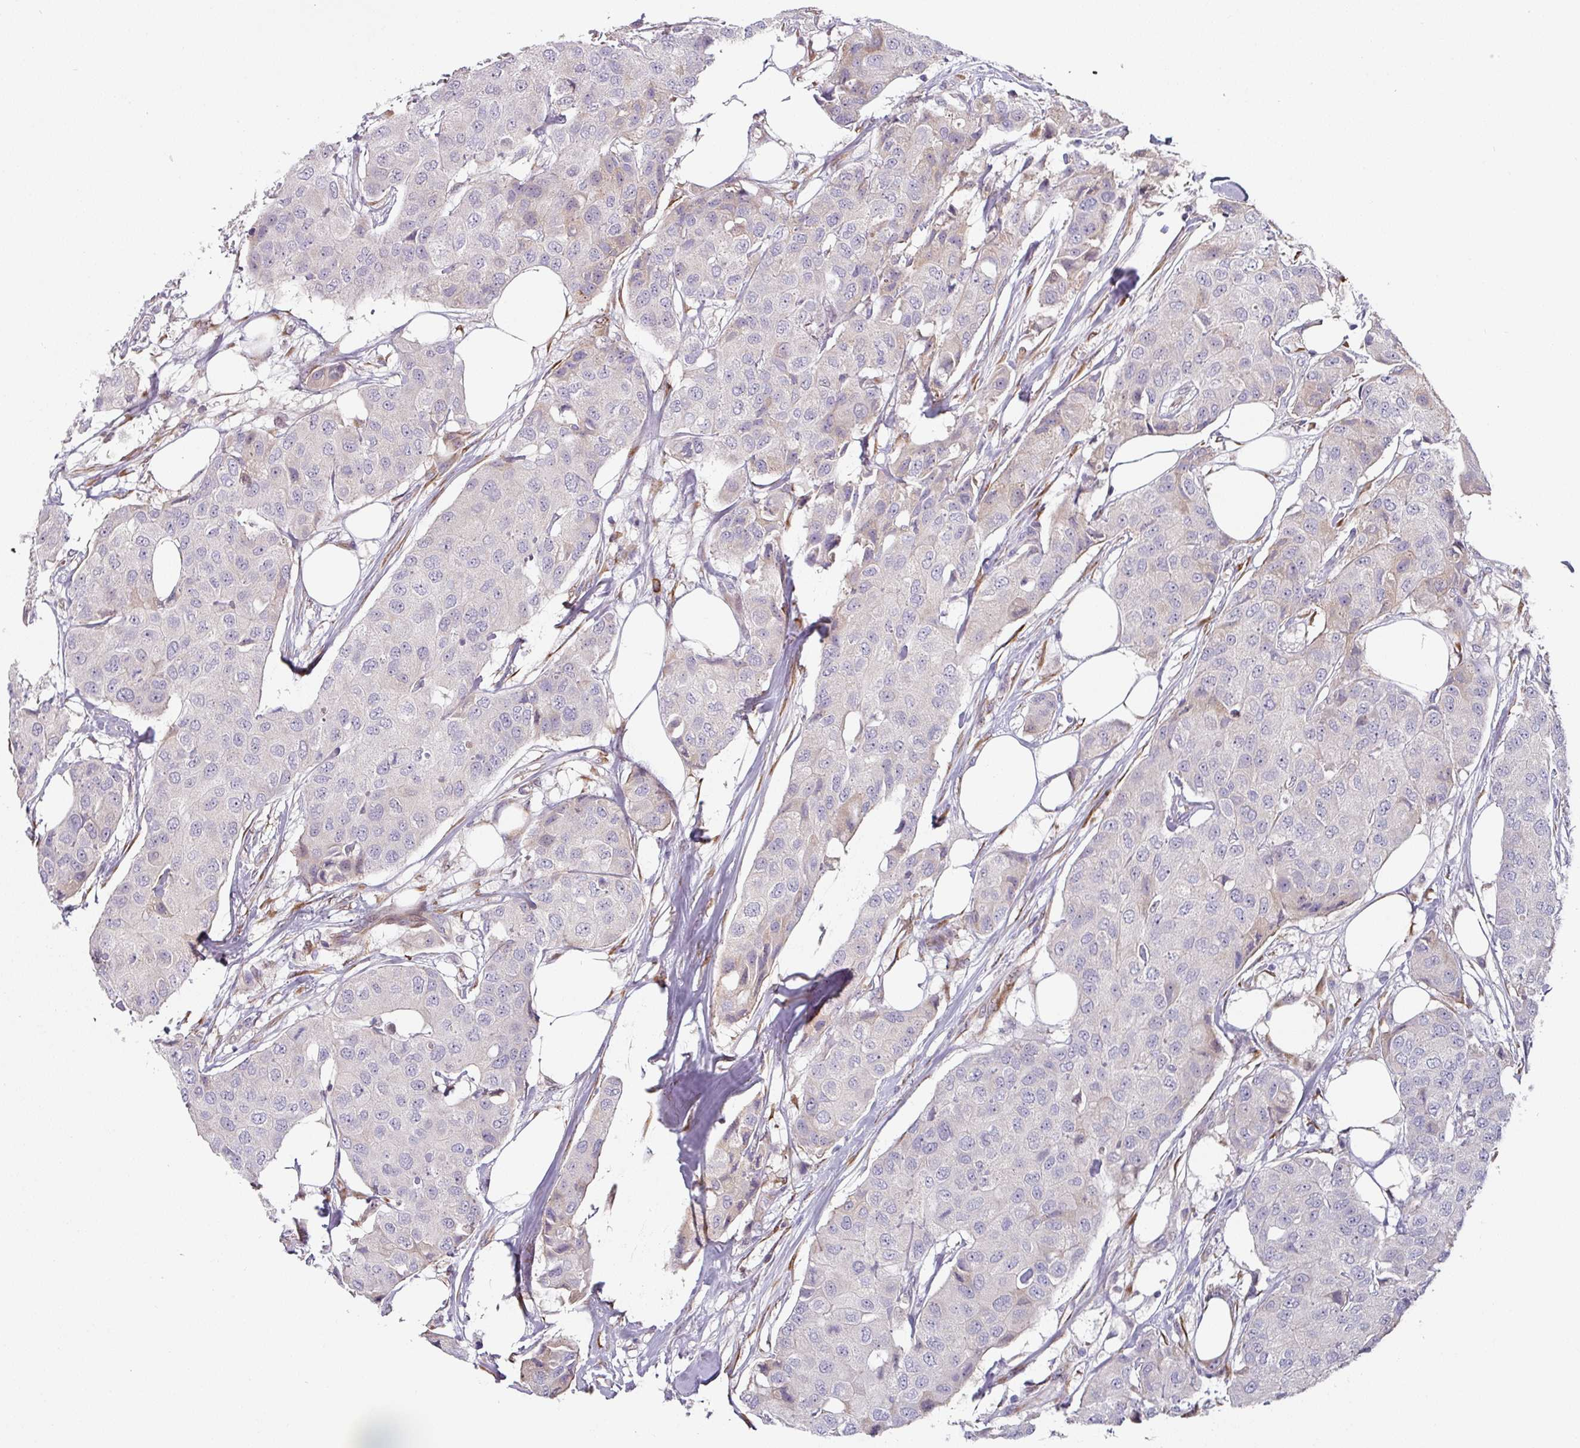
{"staining": {"intensity": "negative", "quantity": "none", "location": "none"}, "tissue": "breast cancer", "cell_type": "Tumor cells", "image_type": "cancer", "snomed": [{"axis": "morphology", "description": "Duct carcinoma"}, {"axis": "topography", "description": "Breast"}], "caption": "Immunohistochemical staining of human infiltrating ductal carcinoma (breast) exhibits no significant positivity in tumor cells. Brightfield microscopy of immunohistochemistry (IHC) stained with DAB (3,3'-diaminobenzidine) (brown) and hematoxylin (blue), captured at high magnification.", "gene": "CEP78", "patient": {"sex": "female", "age": 80}}